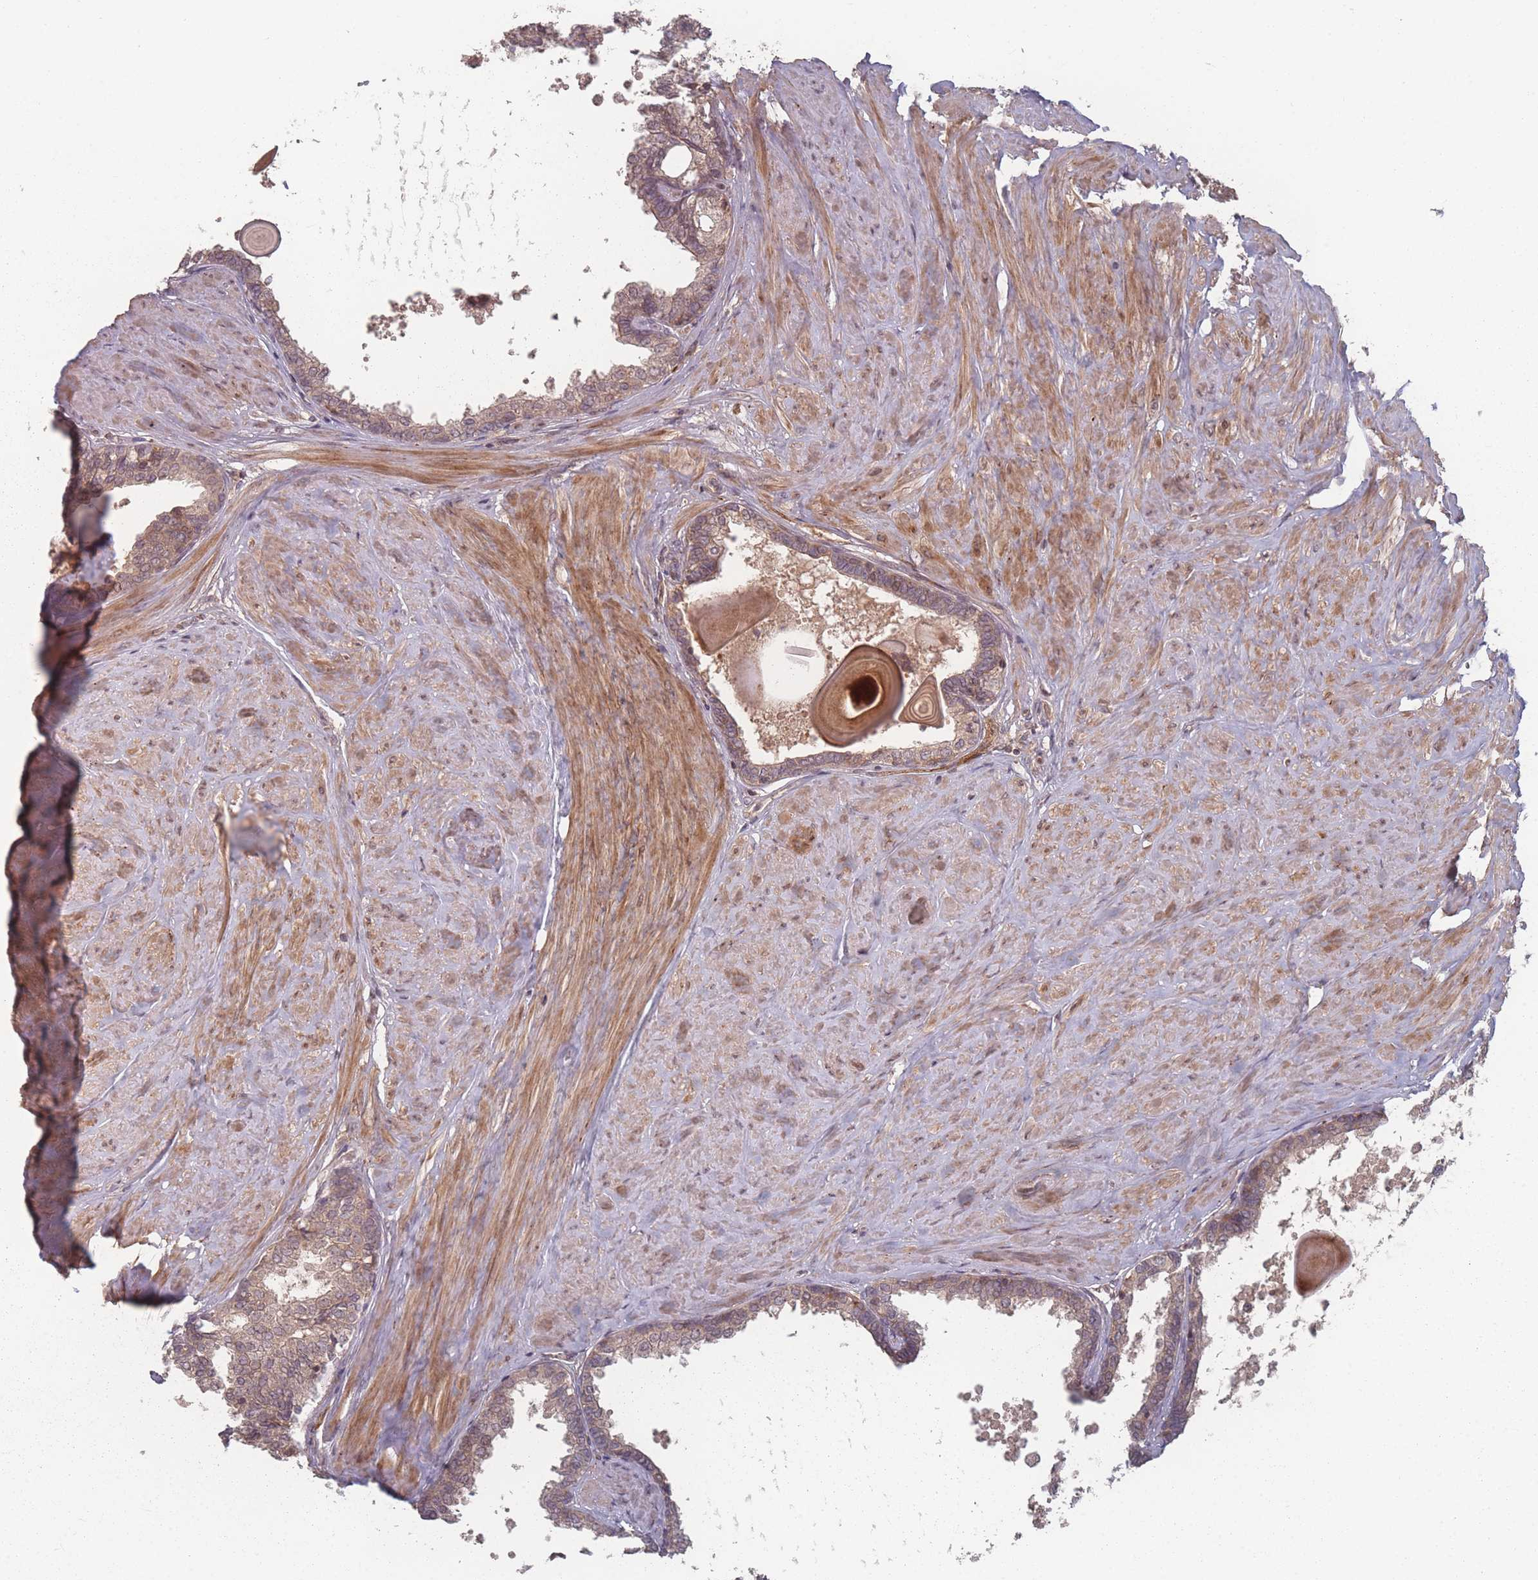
{"staining": {"intensity": "moderate", "quantity": "25%-75%", "location": "cytoplasmic/membranous"}, "tissue": "prostate", "cell_type": "Glandular cells", "image_type": "normal", "snomed": [{"axis": "morphology", "description": "Normal tissue, NOS"}, {"axis": "topography", "description": "Prostate"}], "caption": "Immunohistochemical staining of normal prostate demonstrates moderate cytoplasmic/membranous protein staining in approximately 25%-75% of glandular cells.", "gene": "HAGH", "patient": {"sex": "male", "age": 48}}